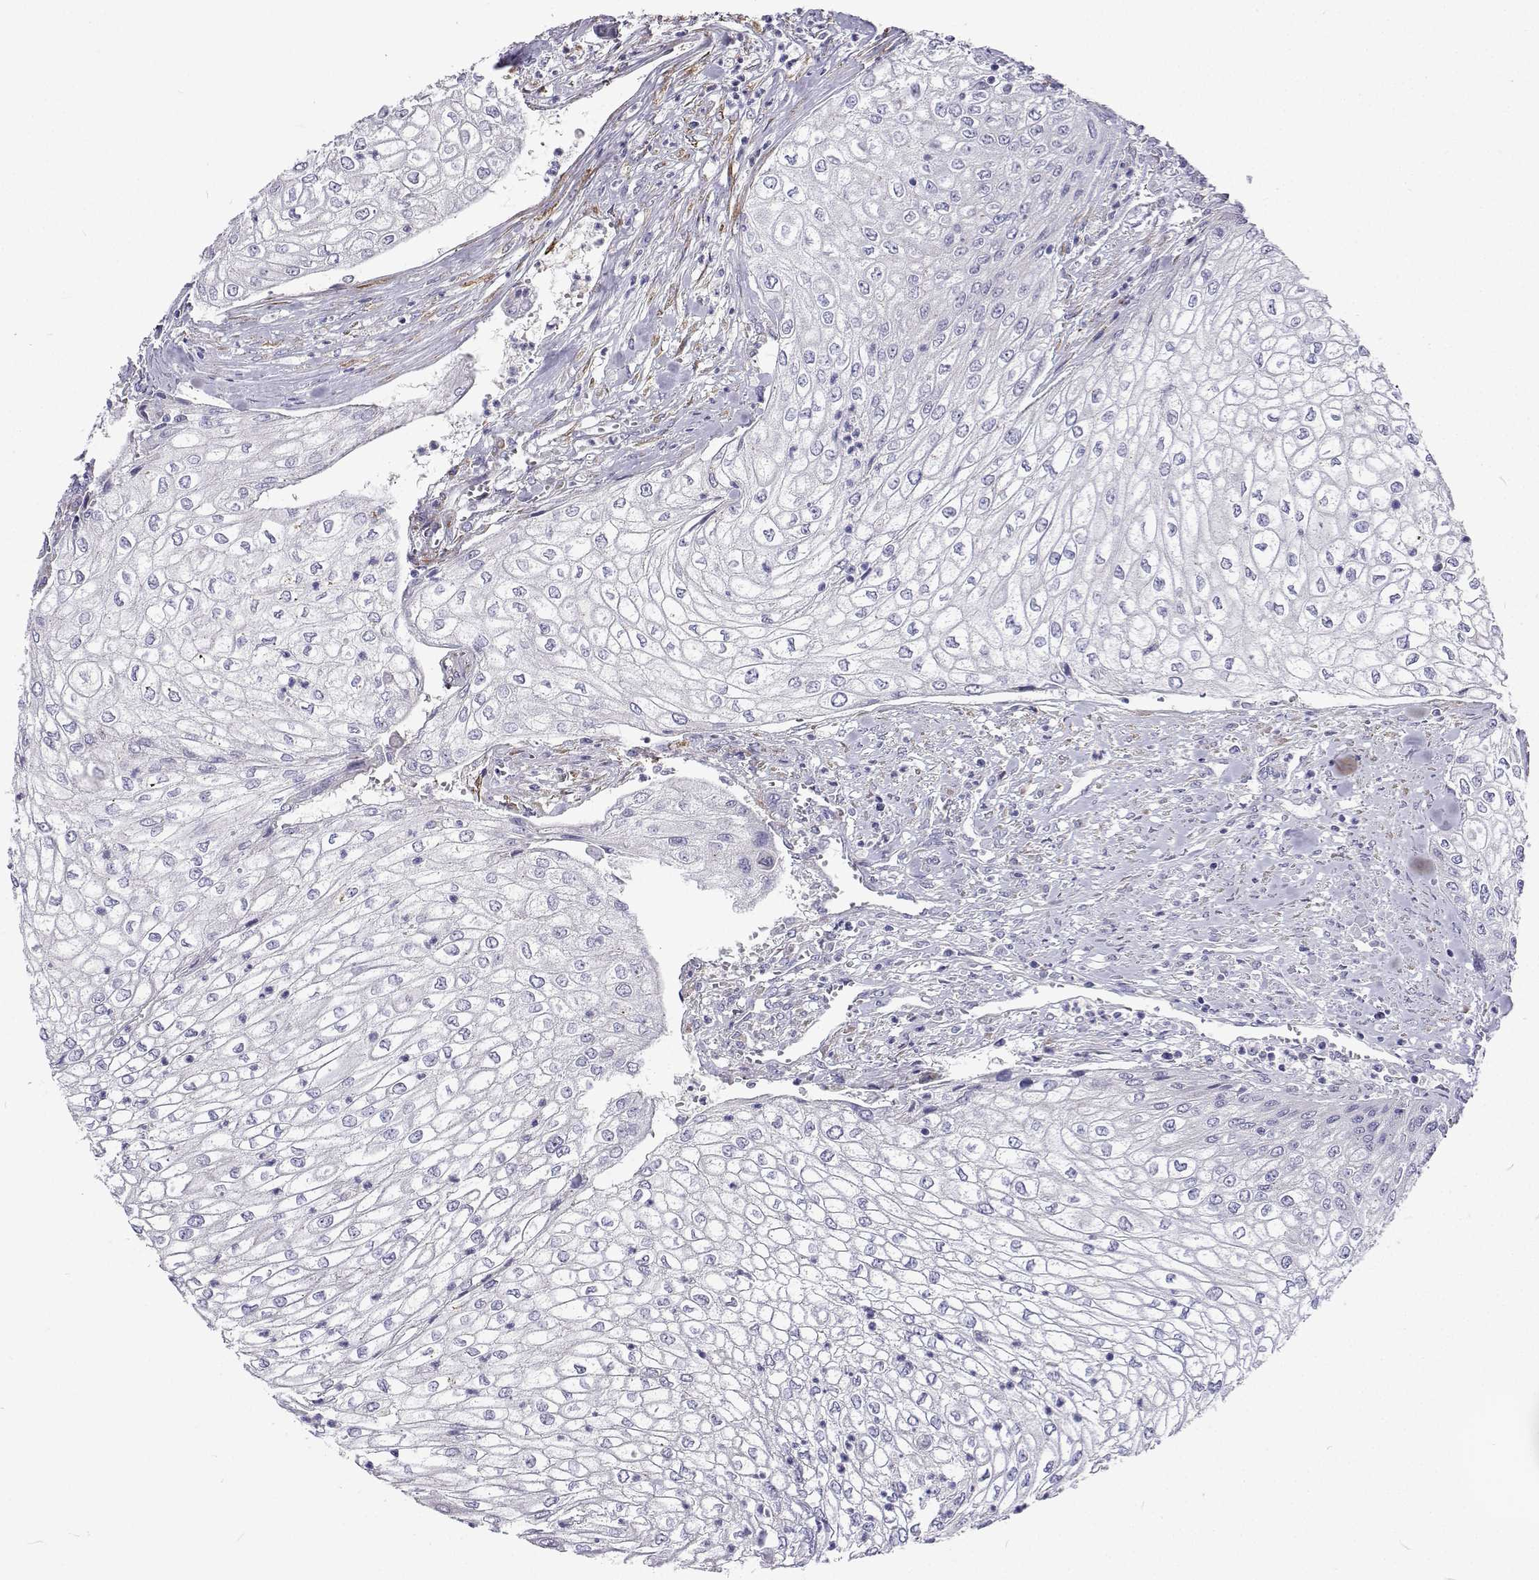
{"staining": {"intensity": "negative", "quantity": "none", "location": "none"}, "tissue": "urothelial cancer", "cell_type": "Tumor cells", "image_type": "cancer", "snomed": [{"axis": "morphology", "description": "Urothelial carcinoma, High grade"}, {"axis": "topography", "description": "Urinary bladder"}], "caption": "DAB (3,3'-diaminobenzidine) immunohistochemical staining of human urothelial cancer shows no significant expression in tumor cells.", "gene": "LHFPL7", "patient": {"sex": "male", "age": 62}}